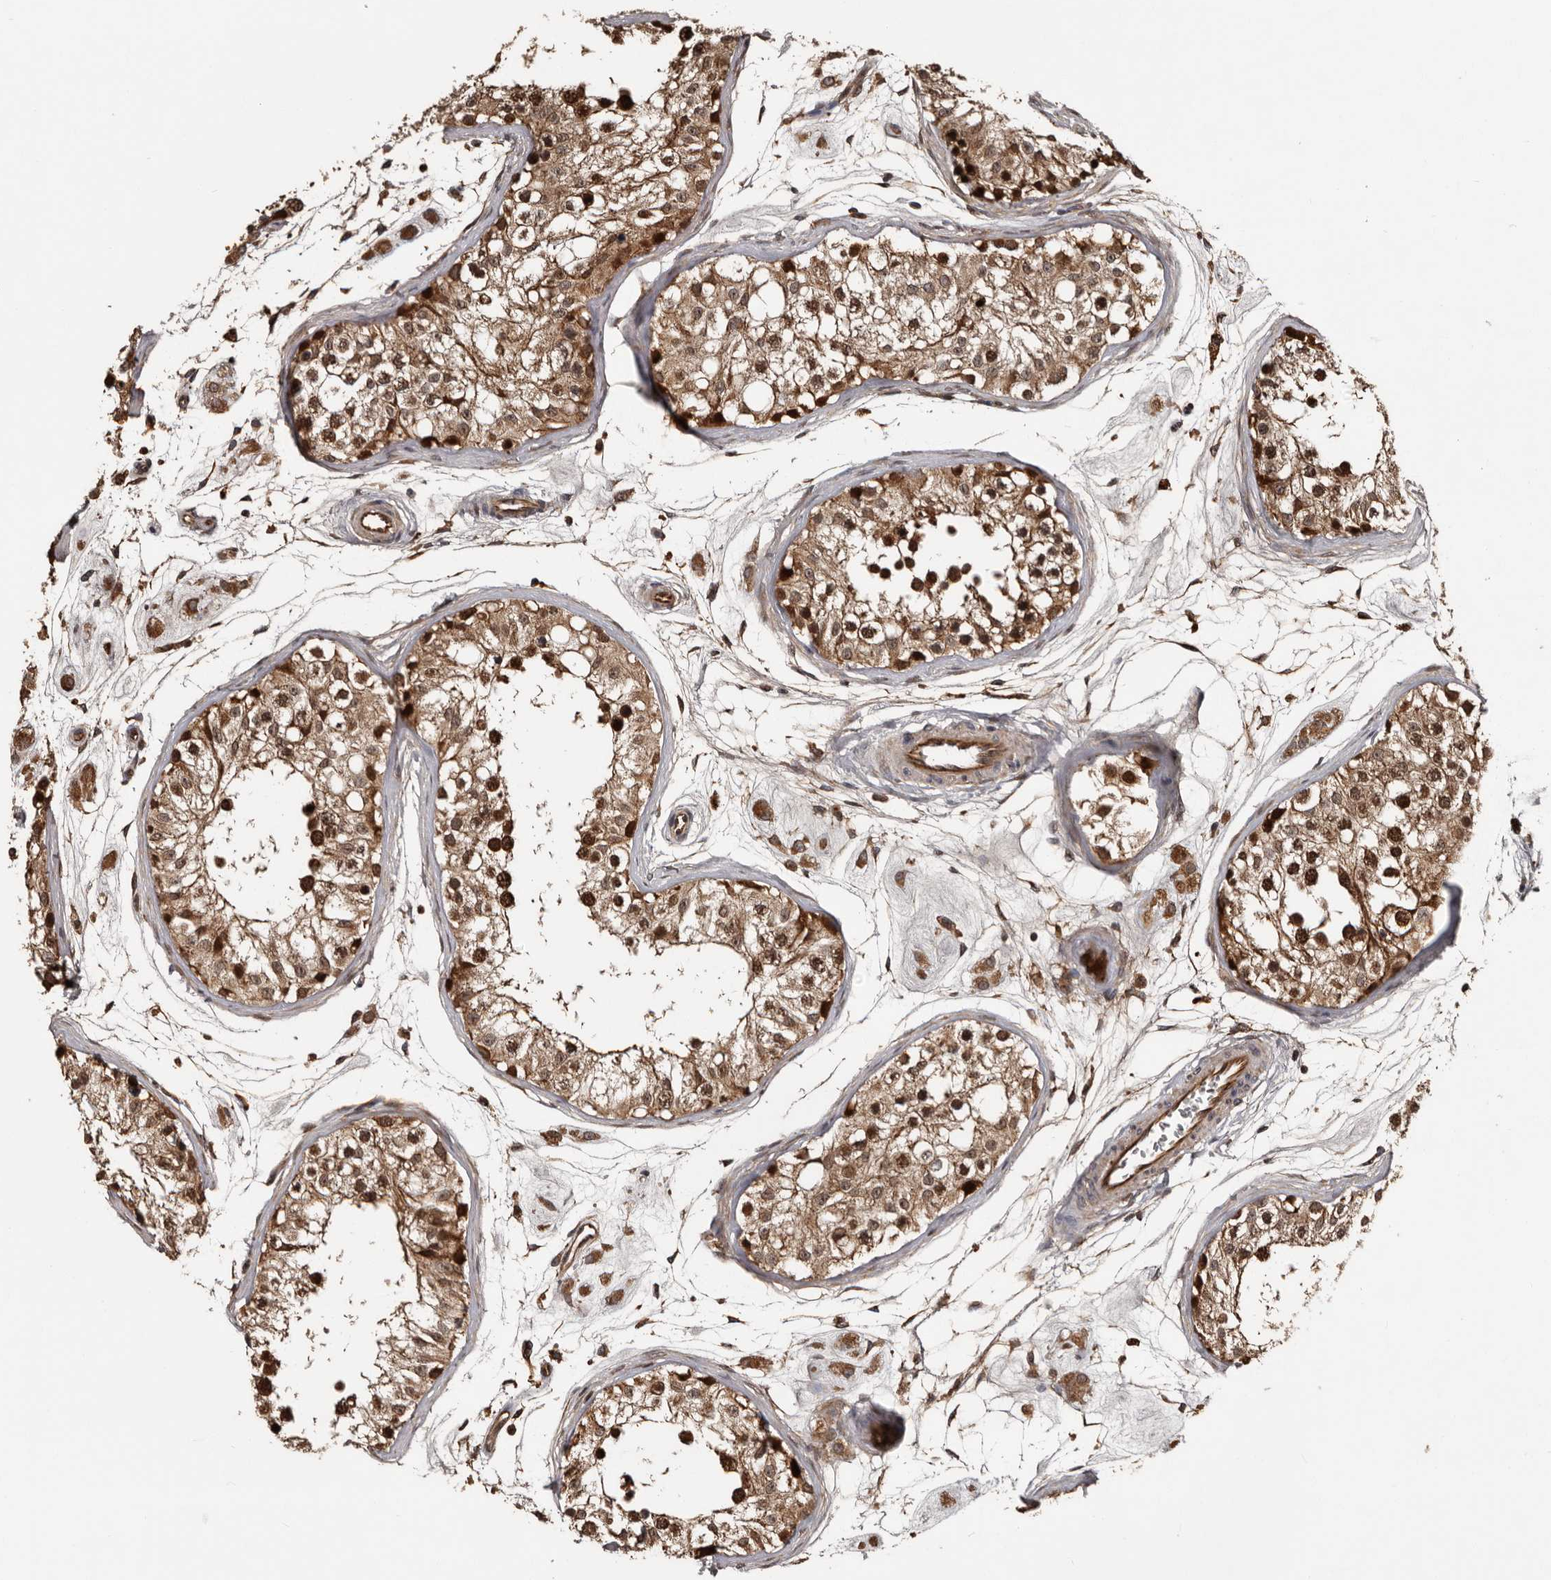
{"staining": {"intensity": "strong", "quantity": ">75%", "location": "cytoplasmic/membranous,nuclear"}, "tissue": "testis", "cell_type": "Cells in seminiferous ducts", "image_type": "normal", "snomed": [{"axis": "morphology", "description": "Normal tissue, NOS"}, {"axis": "morphology", "description": "Adenocarcinoma, metastatic, NOS"}, {"axis": "topography", "description": "Testis"}], "caption": "Immunohistochemical staining of unremarkable testis exhibits high levels of strong cytoplasmic/membranous,nuclear staining in approximately >75% of cells in seminiferous ducts. Immunohistochemistry (ihc) stains the protein of interest in brown and the nuclei are stained blue.", "gene": "SERTAD4", "patient": {"sex": "male", "age": 26}}